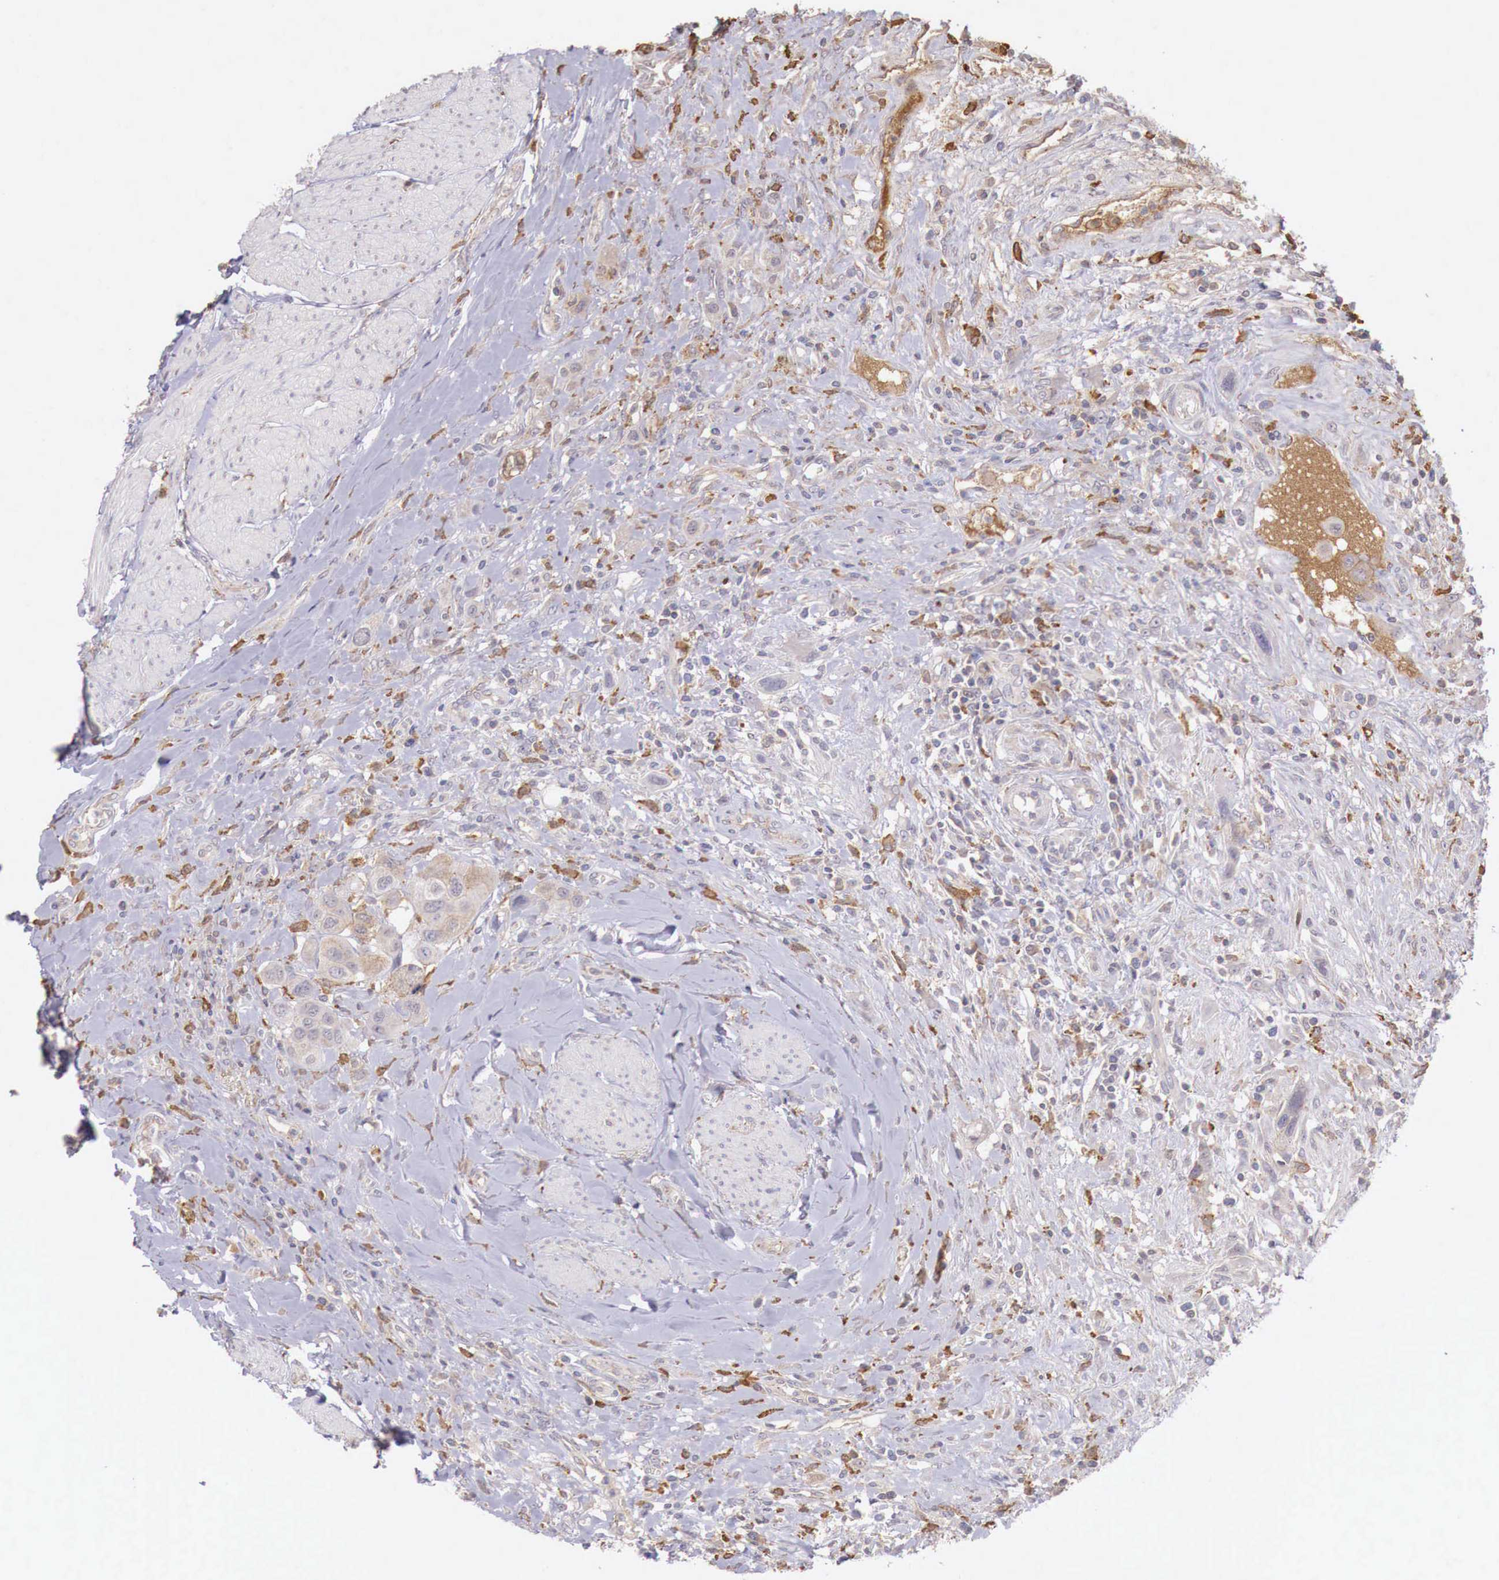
{"staining": {"intensity": "weak", "quantity": "25%-75%", "location": "cytoplasmic/membranous"}, "tissue": "urothelial cancer", "cell_type": "Tumor cells", "image_type": "cancer", "snomed": [{"axis": "morphology", "description": "Urothelial carcinoma, High grade"}, {"axis": "topography", "description": "Urinary bladder"}], "caption": "Weak cytoplasmic/membranous protein staining is appreciated in approximately 25%-75% of tumor cells in urothelial carcinoma (high-grade).", "gene": "CHRDL1", "patient": {"sex": "male", "age": 50}}